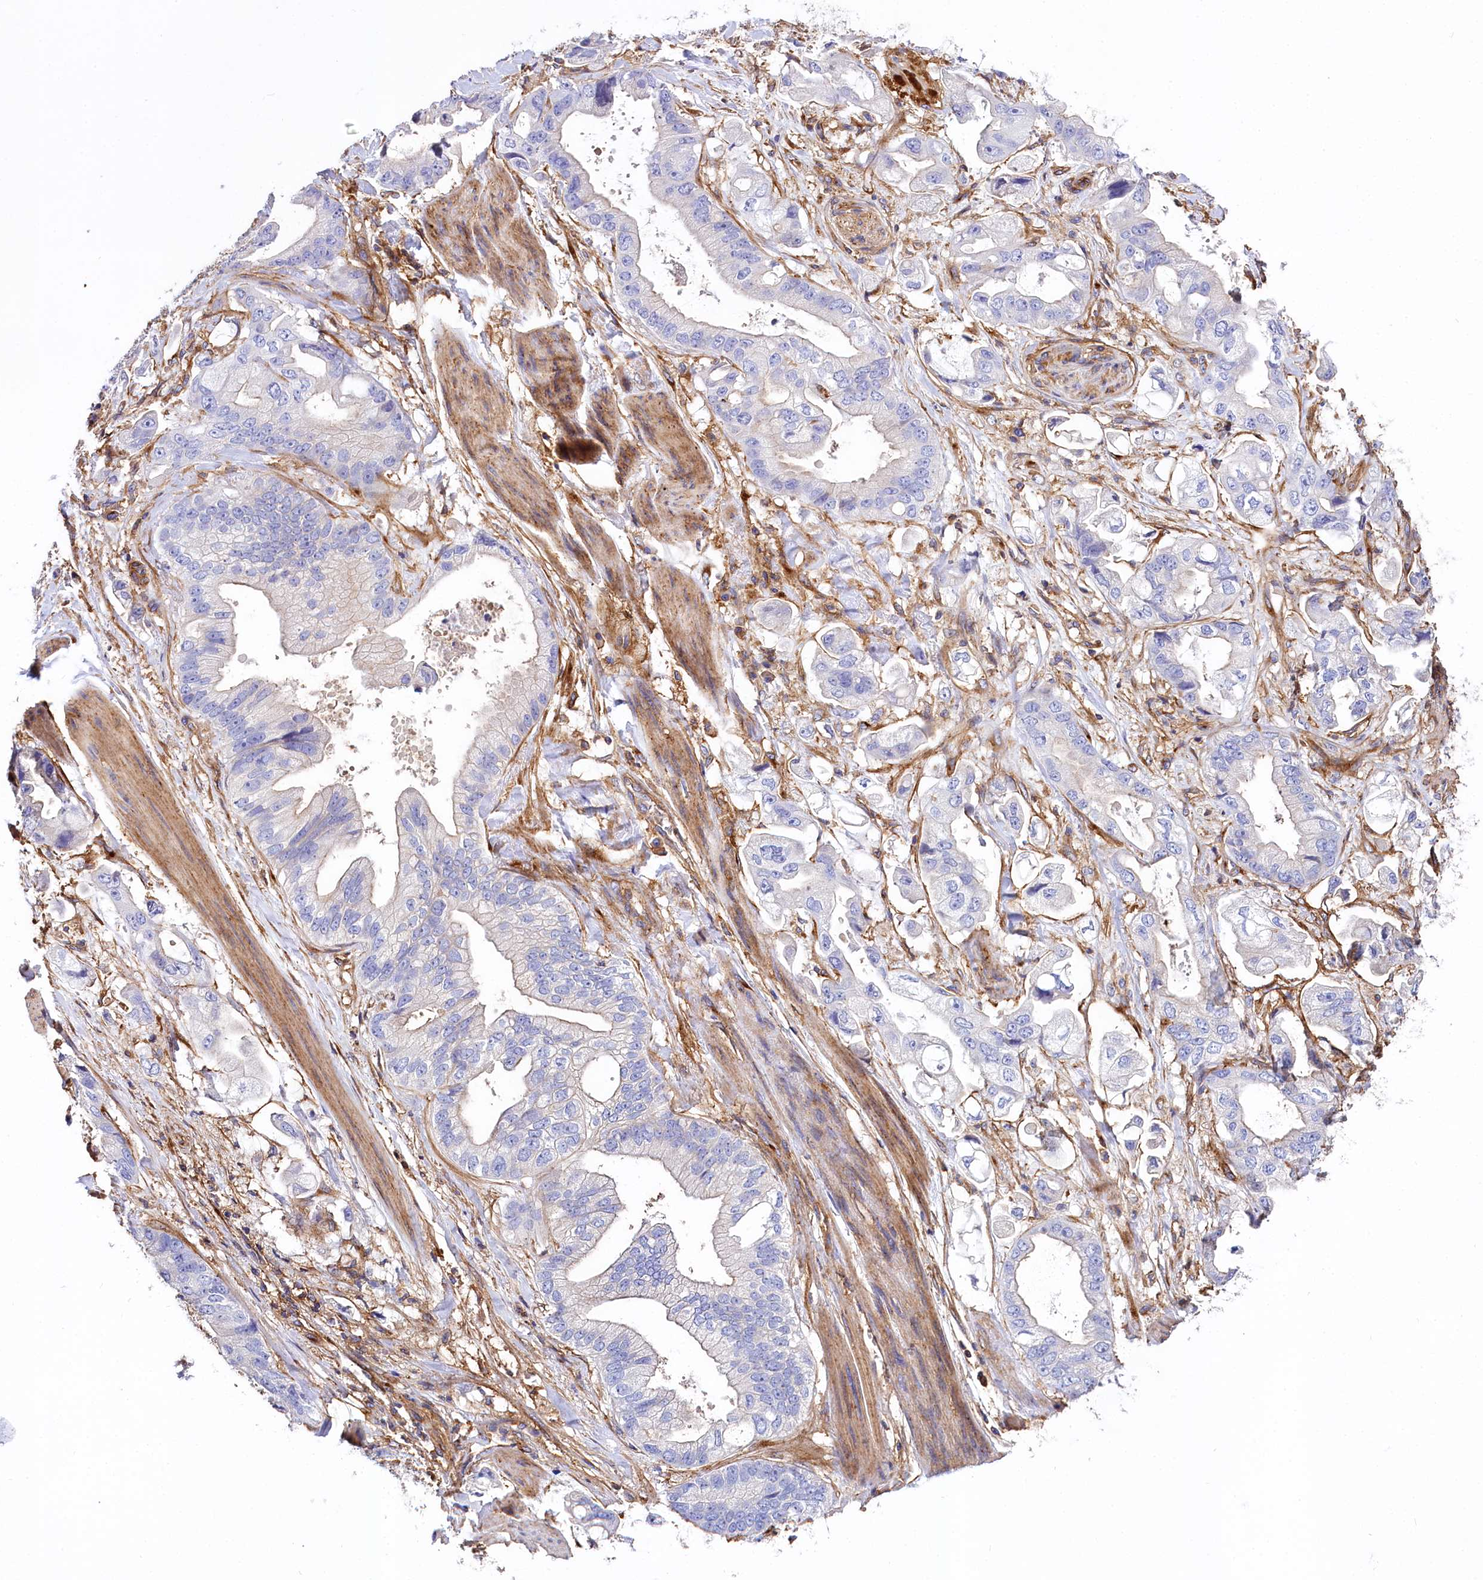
{"staining": {"intensity": "negative", "quantity": "none", "location": "none"}, "tissue": "stomach cancer", "cell_type": "Tumor cells", "image_type": "cancer", "snomed": [{"axis": "morphology", "description": "Adenocarcinoma, NOS"}, {"axis": "topography", "description": "Stomach"}], "caption": "Stomach cancer (adenocarcinoma) stained for a protein using IHC shows no staining tumor cells.", "gene": "ANO6", "patient": {"sex": "male", "age": 62}}